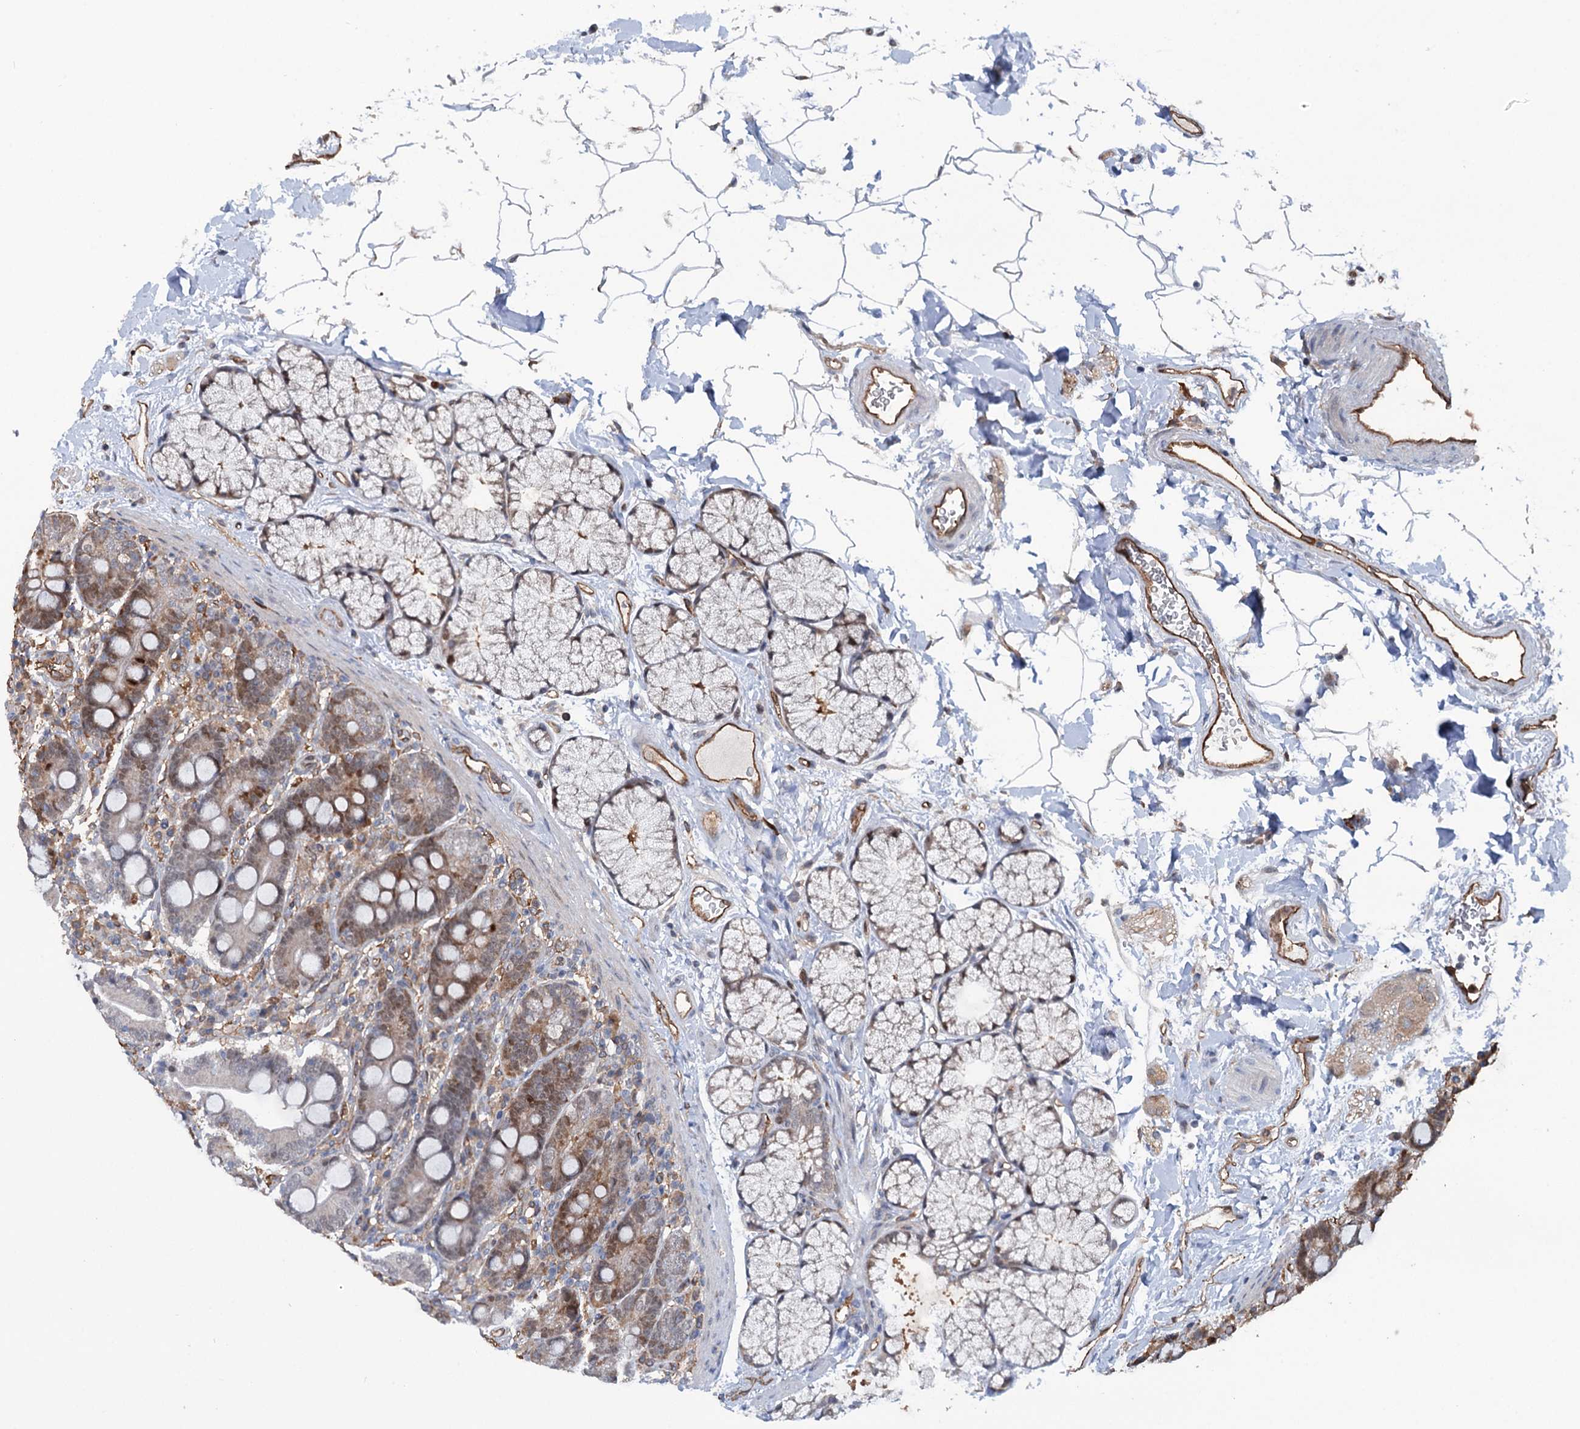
{"staining": {"intensity": "moderate", "quantity": "25%-75%", "location": "cytoplasmic/membranous,nuclear"}, "tissue": "duodenum", "cell_type": "Glandular cells", "image_type": "normal", "snomed": [{"axis": "morphology", "description": "Normal tissue, NOS"}, {"axis": "topography", "description": "Duodenum"}], "caption": "DAB immunohistochemical staining of normal duodenum reveals moderate cytoplasmic/membranous,nuclear protein positivity in approximately 25%-75% of glandular cells. The protein is shown in brown color, while the nuclei are stained blue.", "gene": "NCAPD2", "patient": {"sex": "male", "age": 35}}